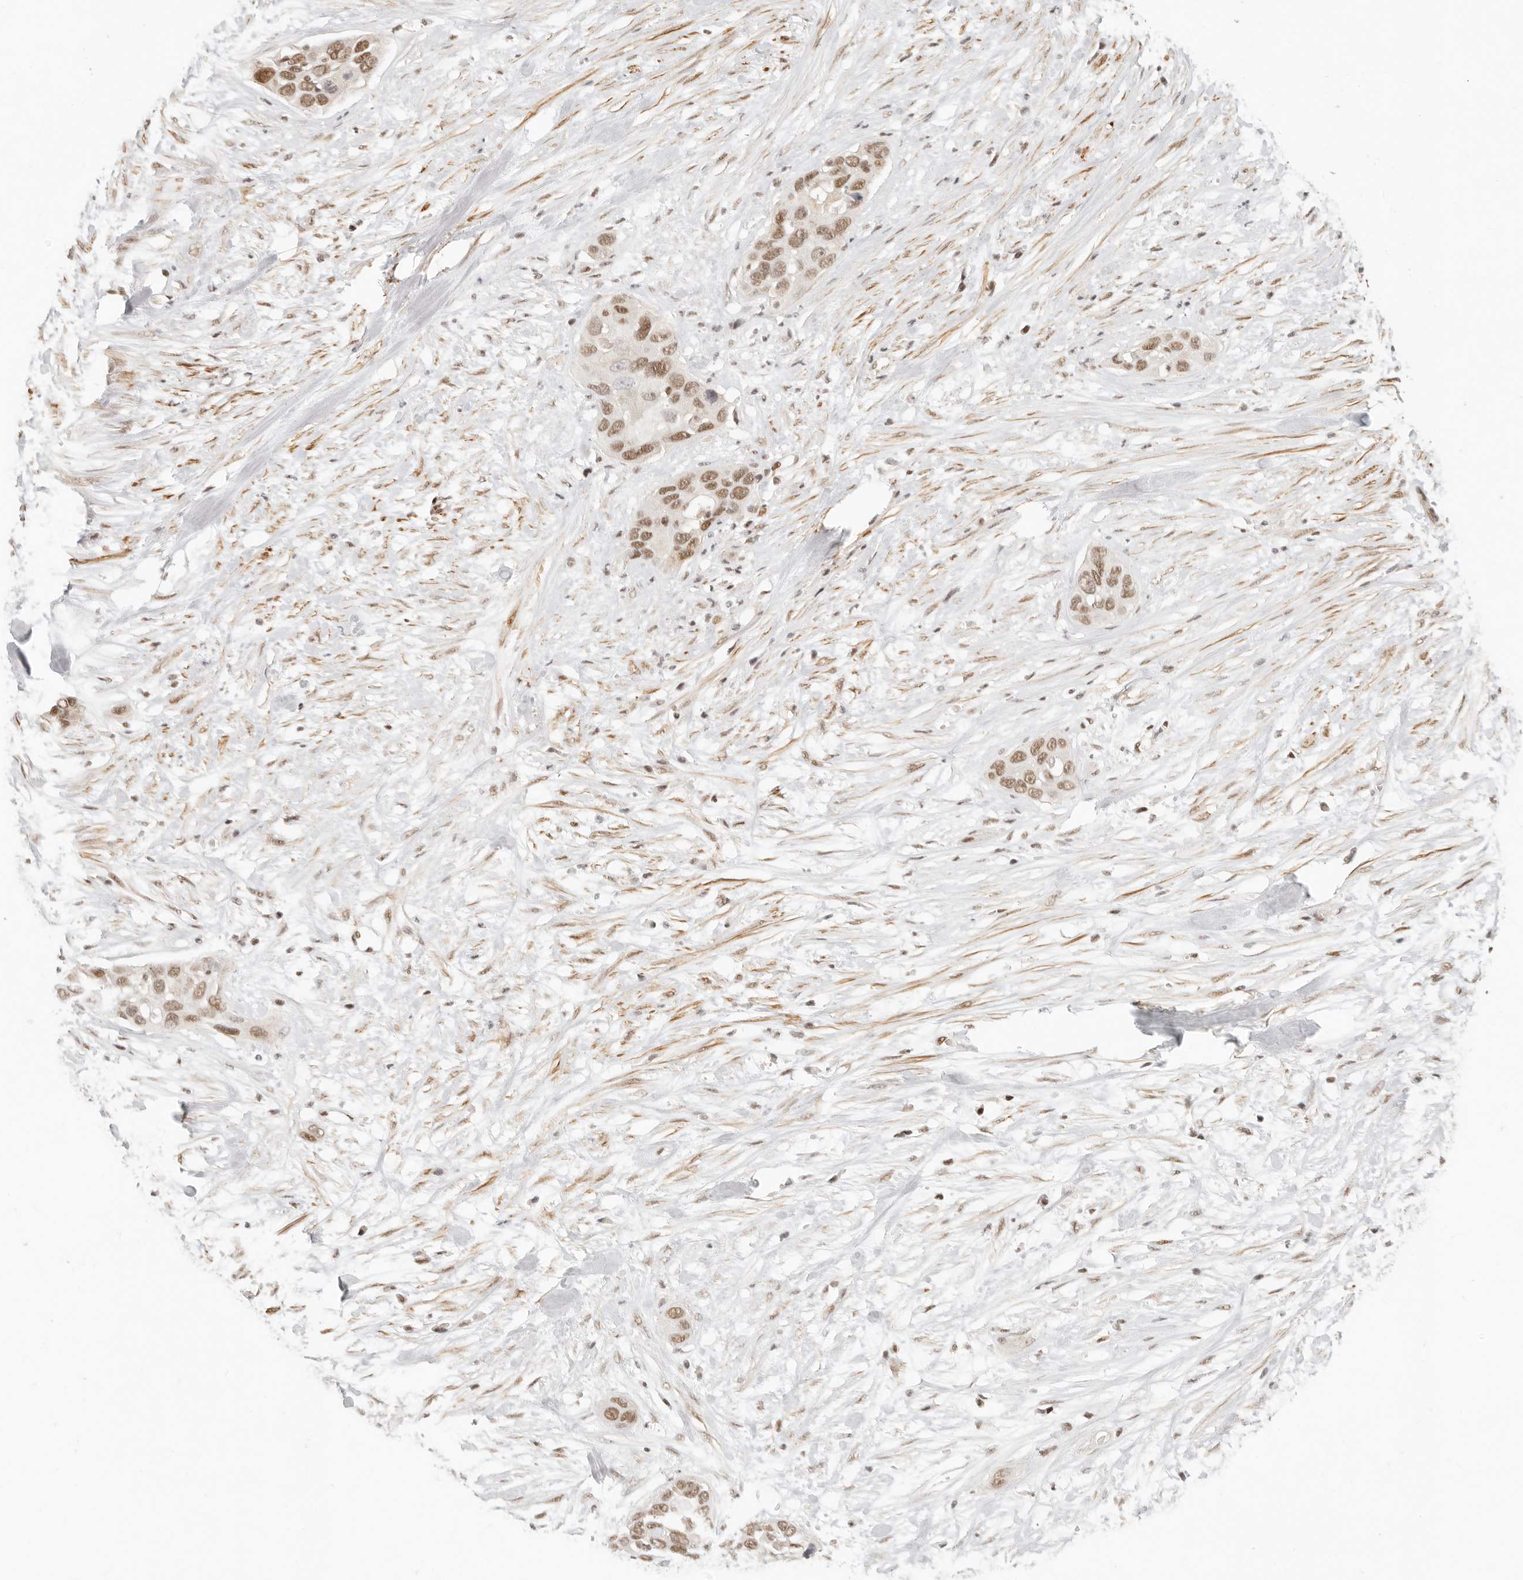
{"staining": {"intensity": "moderate", "quantity": ">75%", "location": "nuclear"}, "tissue": "pancreatic cancer", "cell_type": "Tumor cells", "image_type": "cancer", "snomed": [{"axis": "morphology", "description": "Adenocarcinoma, NOS"}, {"axis": "topography", "description": "Pancreas"}], "caption": "IHC photomicrograph of human pancreatic cancer stained for a protein (brown), which reveals medium levels of moderate nuclear expression in approximately >75% of tumor cells.", "gene": "GABPA", "patient": {"sex": "female", "age": 60}}